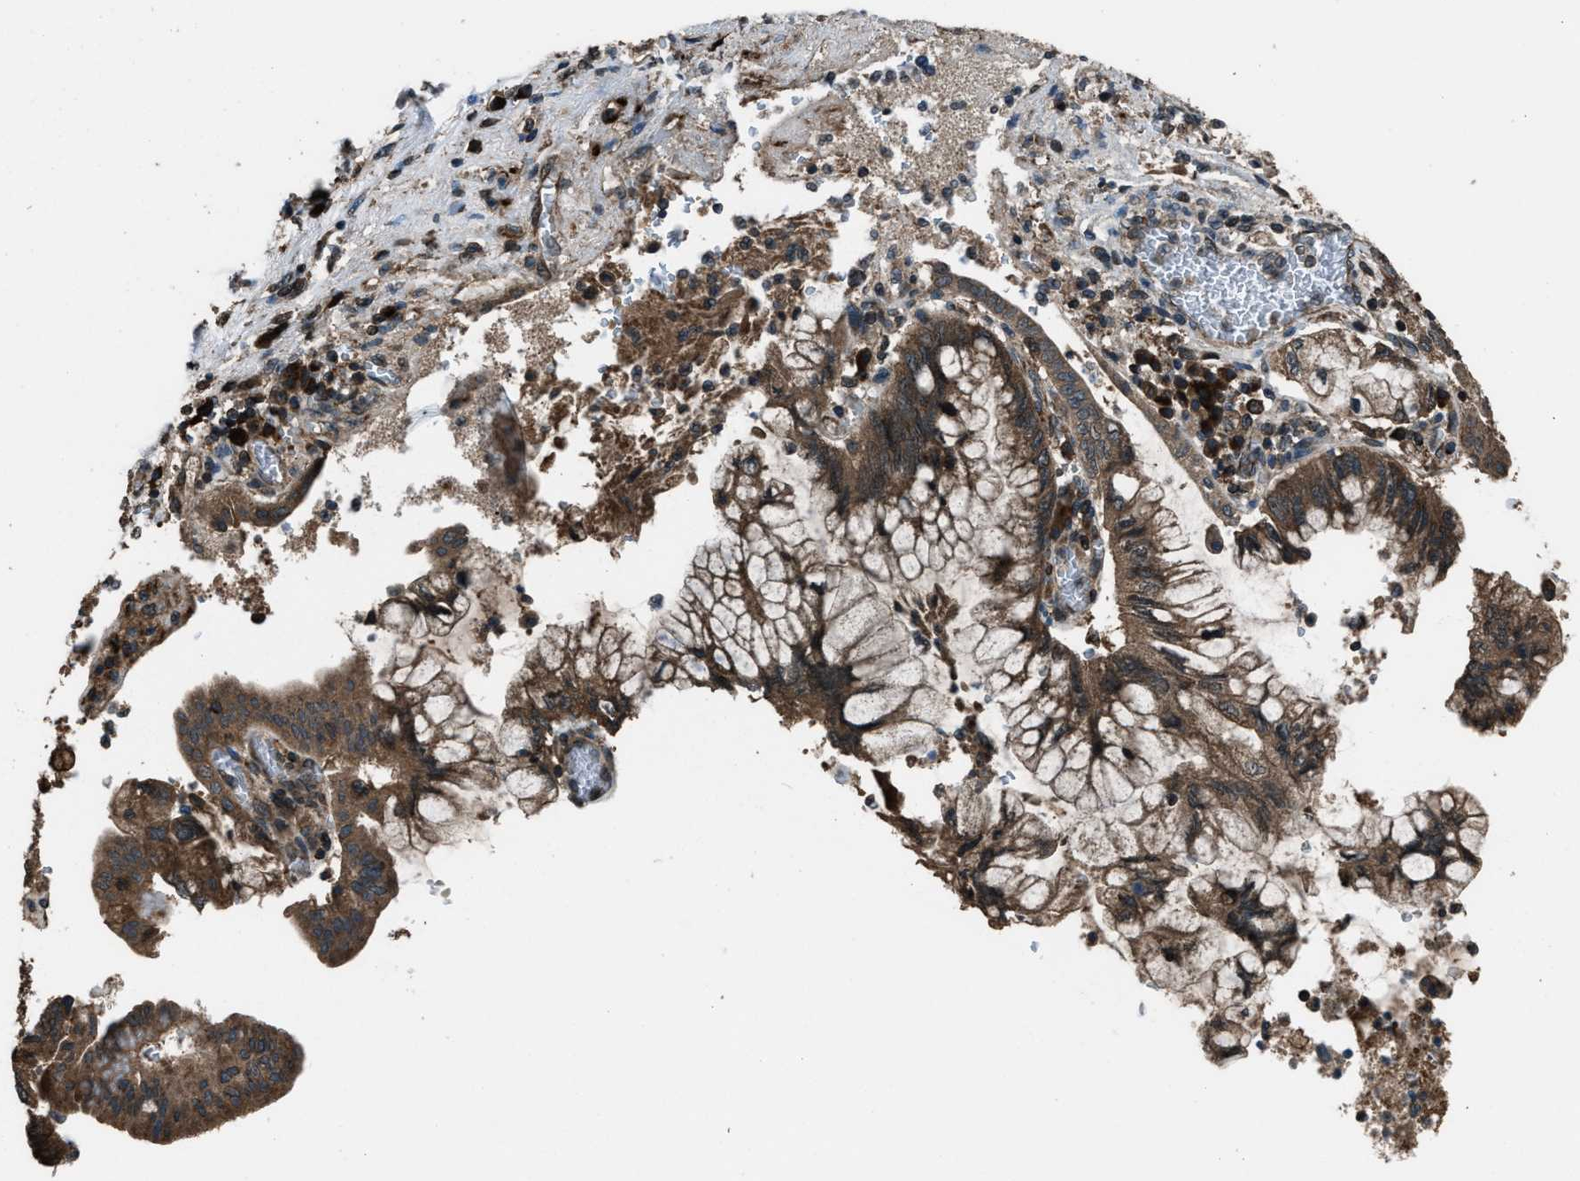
{"staining": {"intensity": "moderate", "quantity": ">75%", "location": "cytoplasmic/membranous"}, "tissue": "pancreatic cancer", "cell_type": "Tumor cells", "image_type": "cancer", "snomed": [{"axis": "morphology", "description": "Adenocarcinoma, NOS"}, {"axis": "topography", "description": "Pancreas"}], "caption": "Moderate cytoplasmic/membranous expression is present in approximately >75% of tumor cells in pancreatic cancer (adenocarcinoma).", "gene": "TRIM4", "patient": {"sex": "female", "age": 73}}